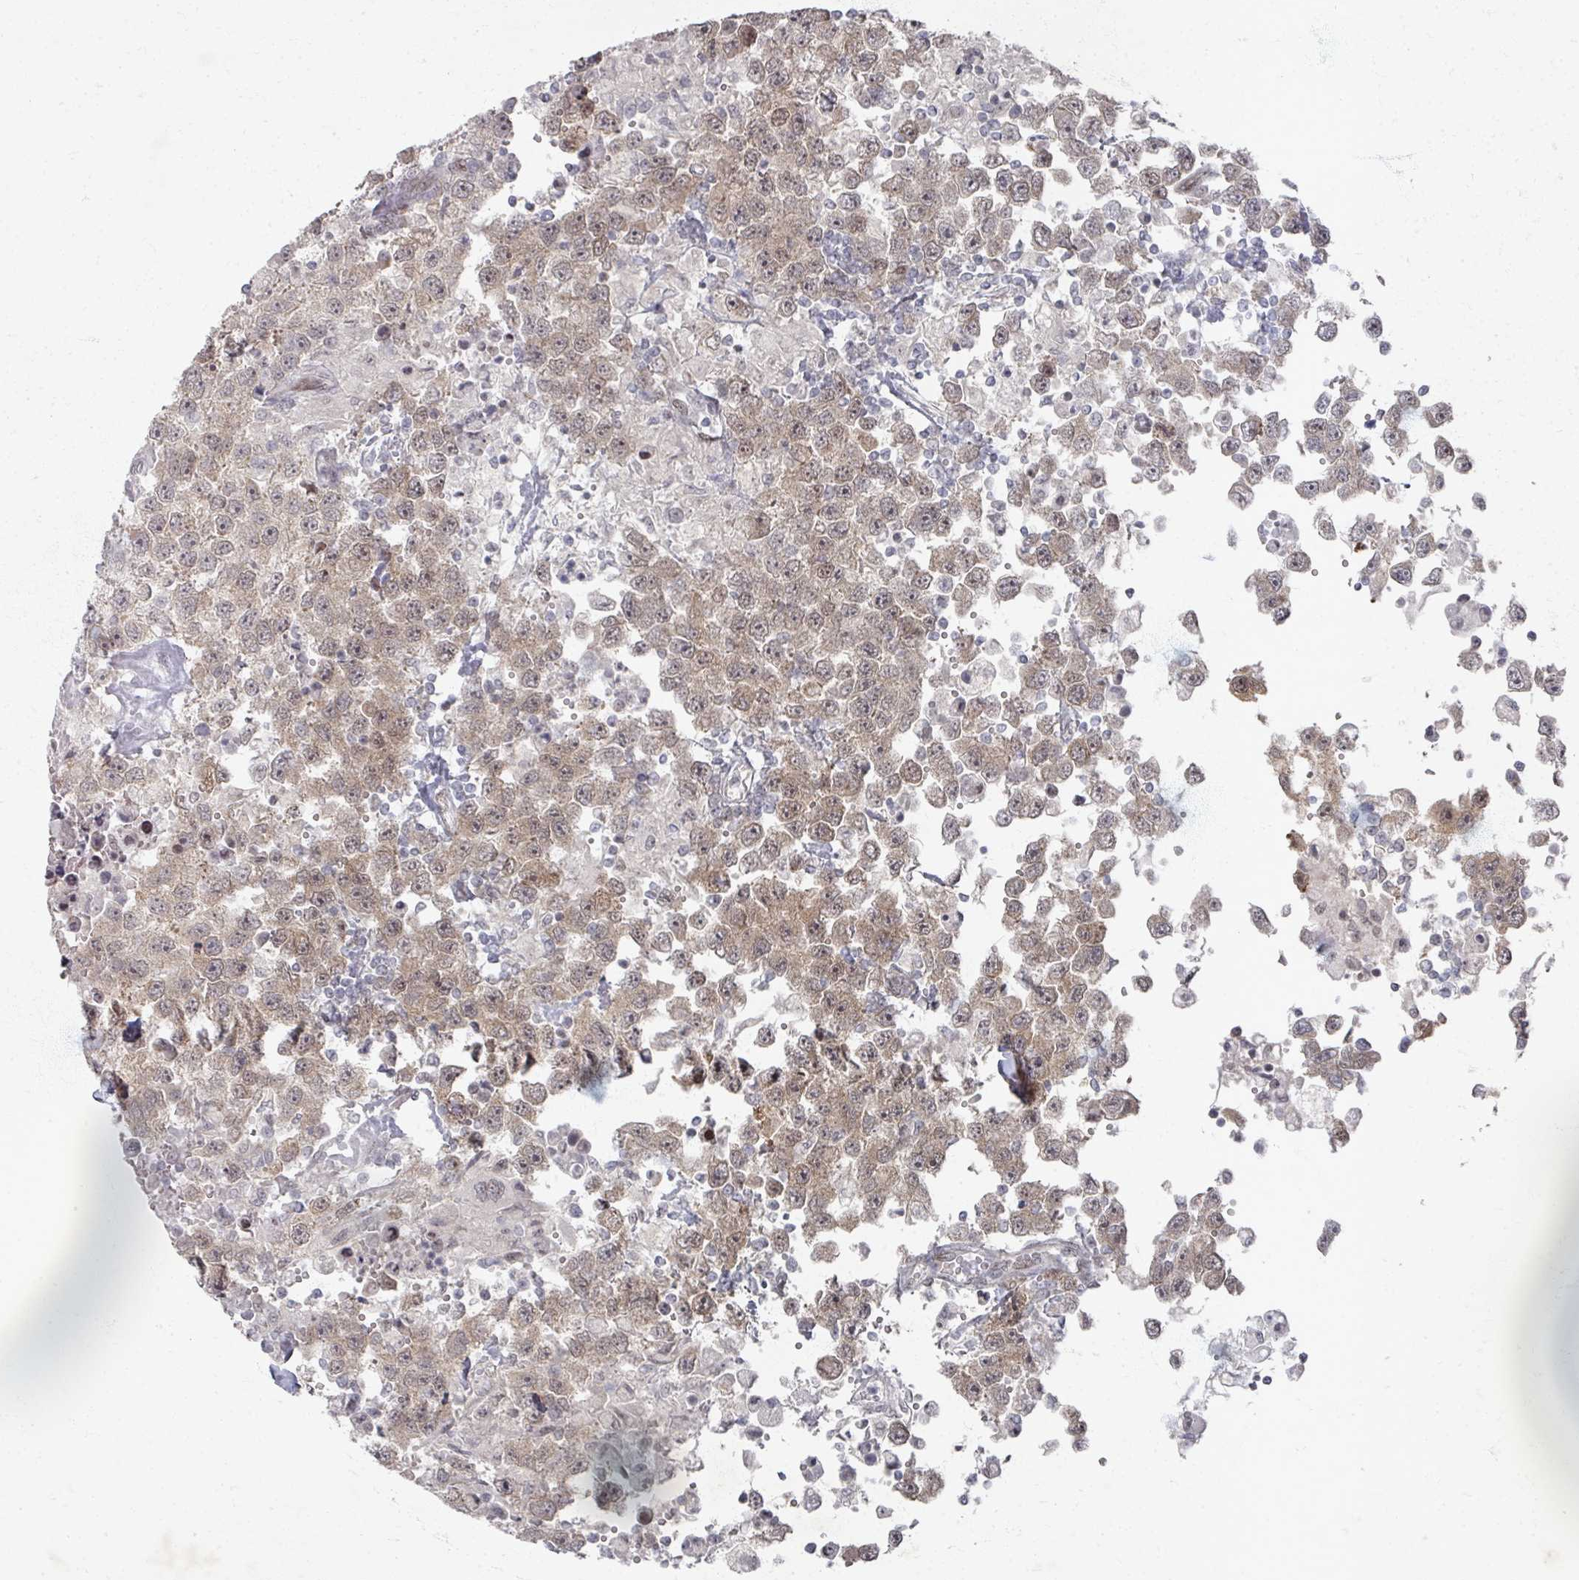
{"staining": {"intensity": "moderate", "quantity": ">75%", "location": "cytoplasmic/membranous,nuclear"}, "tissue": "testis cancer", "cell_type": "Tumor cells", "image_type": "cancer", "snomed": [{"axis": "morphology", "description": "Carcinoma, Embryonal, NOS"}, {"axis": "topography", "description": "Testis"}], "caption": "High-power microscopy captured an IHC micrograph of embryonal carcinoma (testis), revealing moderate cytoplasmic/membranous and nuclear staining in approximately >75% of tumor cells.", "gene": "PSKH1", "patient": {"sex": "male", "age": 83}}